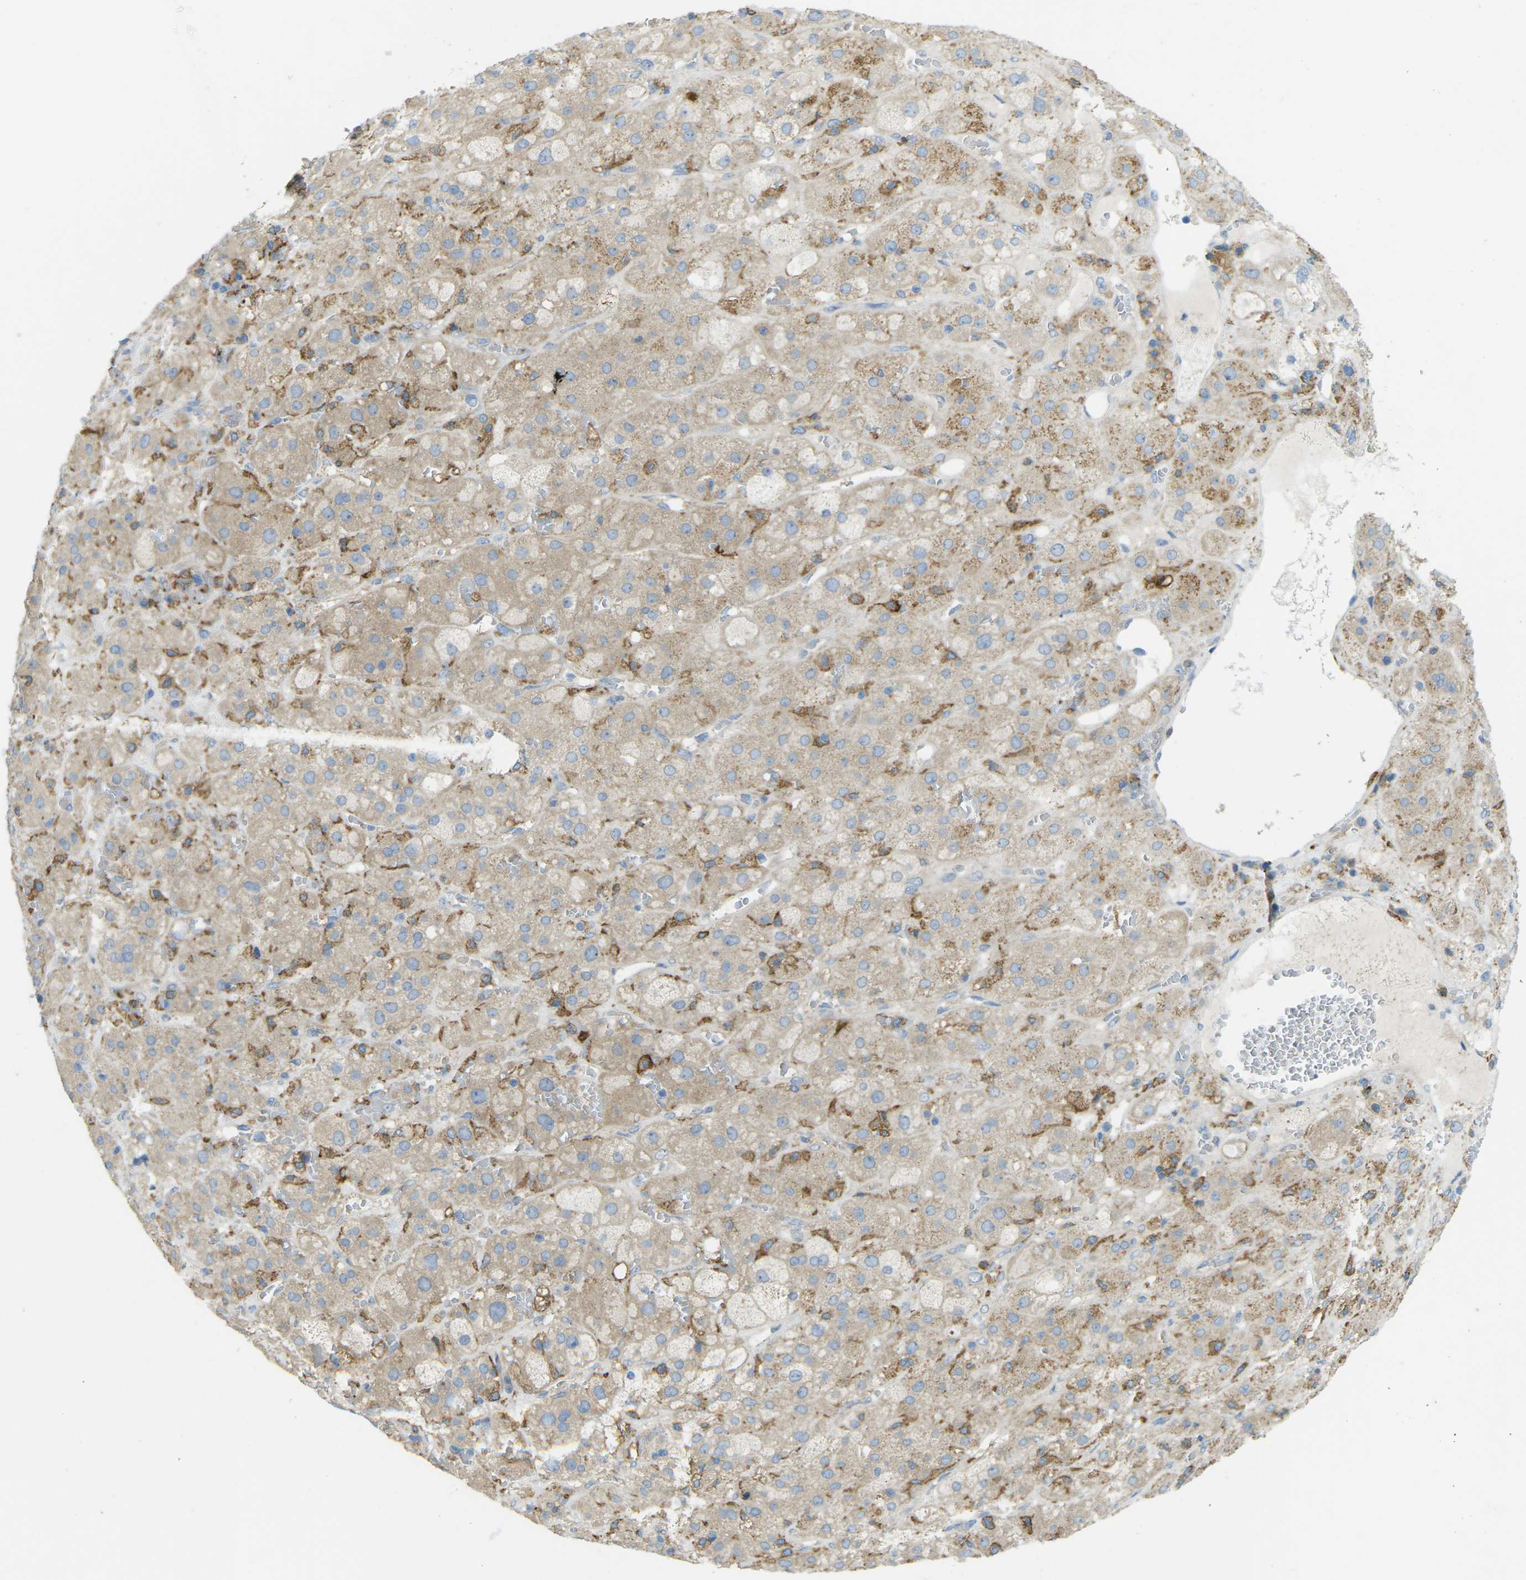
{"staining": {"intensity": "moderate", "quantity": "<25%", "location": "cytoplasmic/membranous"}, "tissue": "adrenal gland", "cell_type": "Glandular cells", "image_type": "normal", "snomed": [{"axis": "morphology", "description": "Normal tissue, NOS"}, {"axis": "topography", "description": "Adrenal gland"}], "caption": "Moderate cytoplasmic/membranous positivity is identified in approximately <25% of glandular cells in normal adrenal gland.", "gene": "MYLK4", "patient": {"sex": "female", "age": 47}}